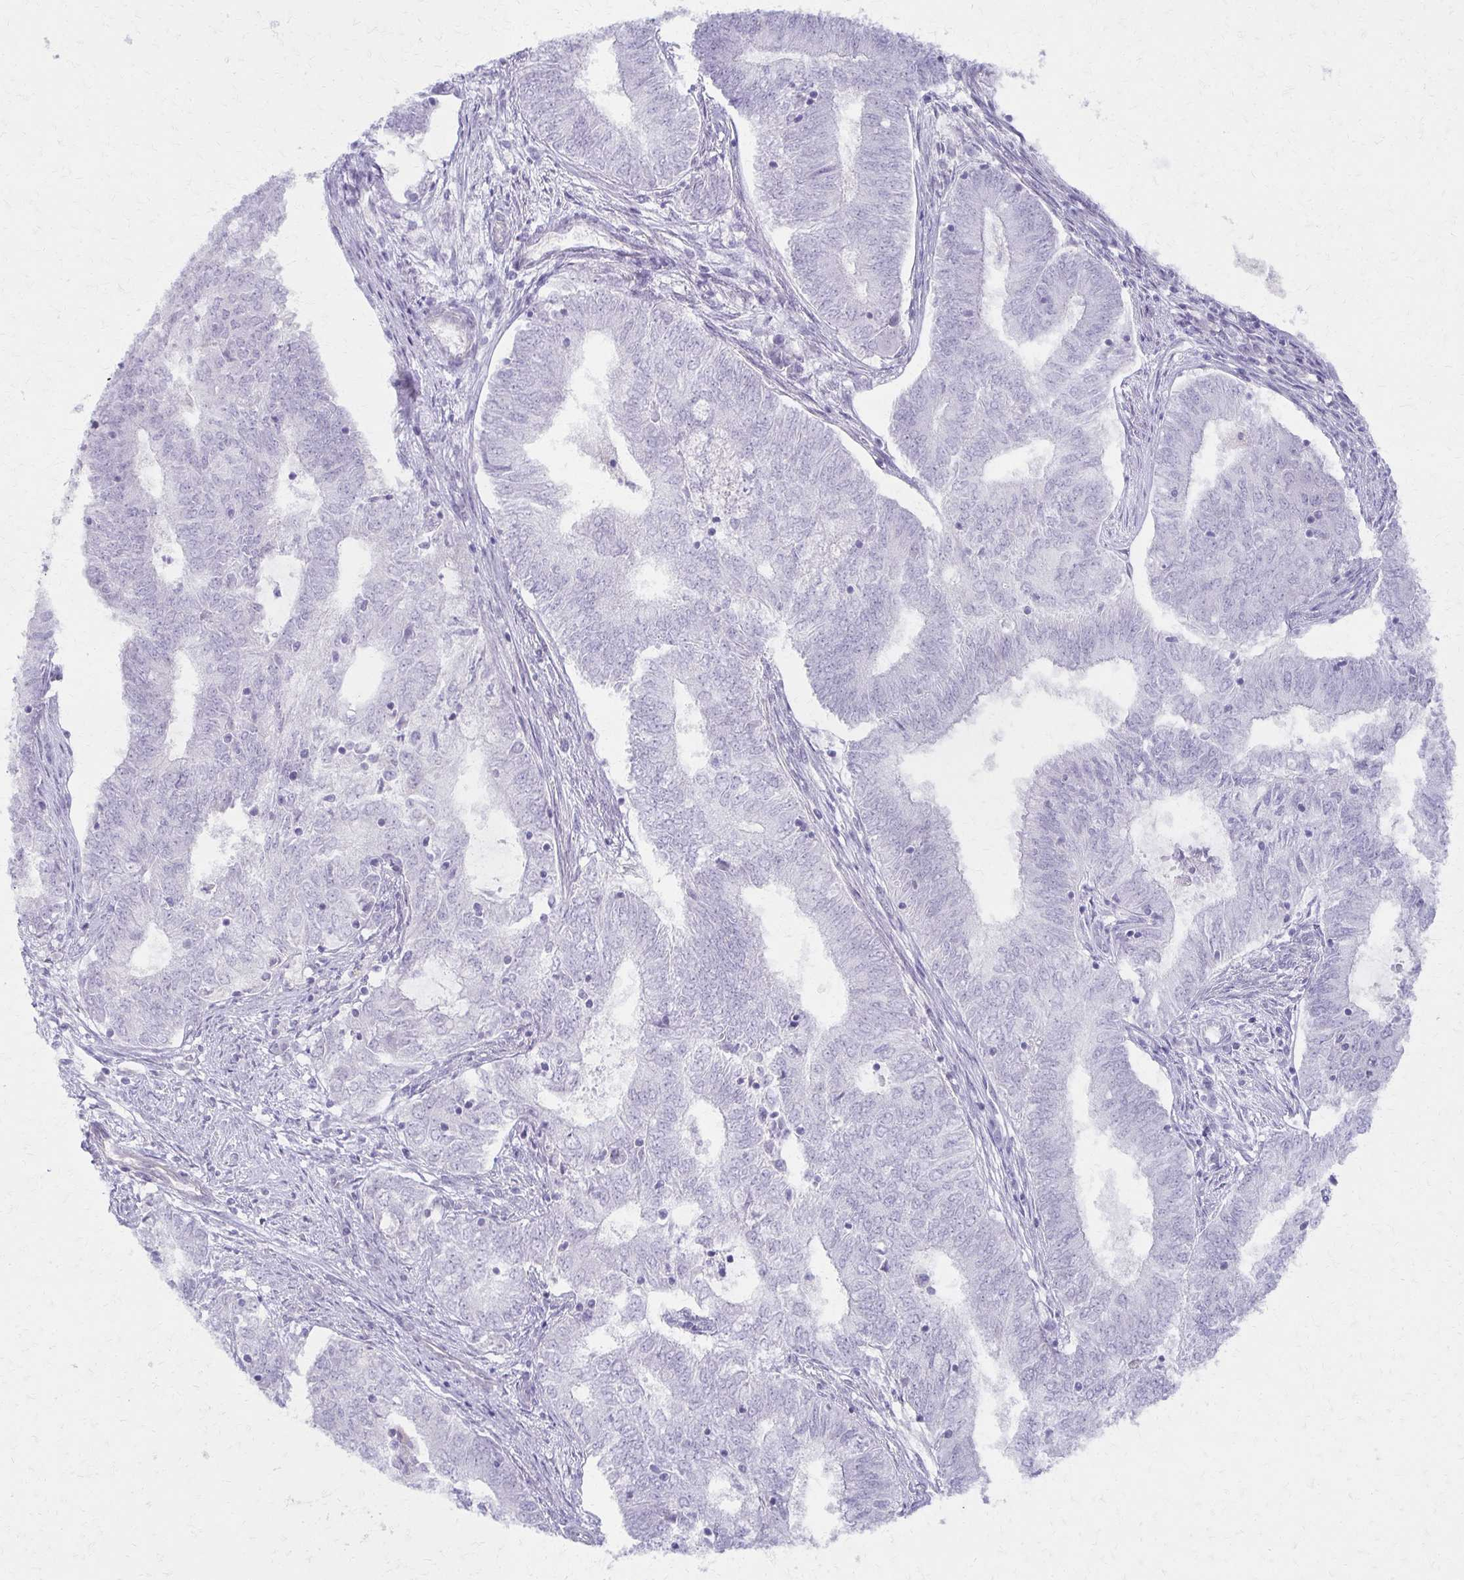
{"staining": {"intensity": "negative", "quantity": "none", "location": "none"}, "tissue": "endometrial cancer", "cell_type": "Tumor cells", "image_type": "cancer", "snomed": [{"axis": "morphology", "description": "Adenocarcinoma, NOS"}, {"axis": "topography", "description": "Endometrium"}], "caption": "Endometrial adenocarcinoma stained for a protein using IHC shows no expression tumor cells.", "gene": "MORC4", "patient": {"sex": "female", "age": 62}}